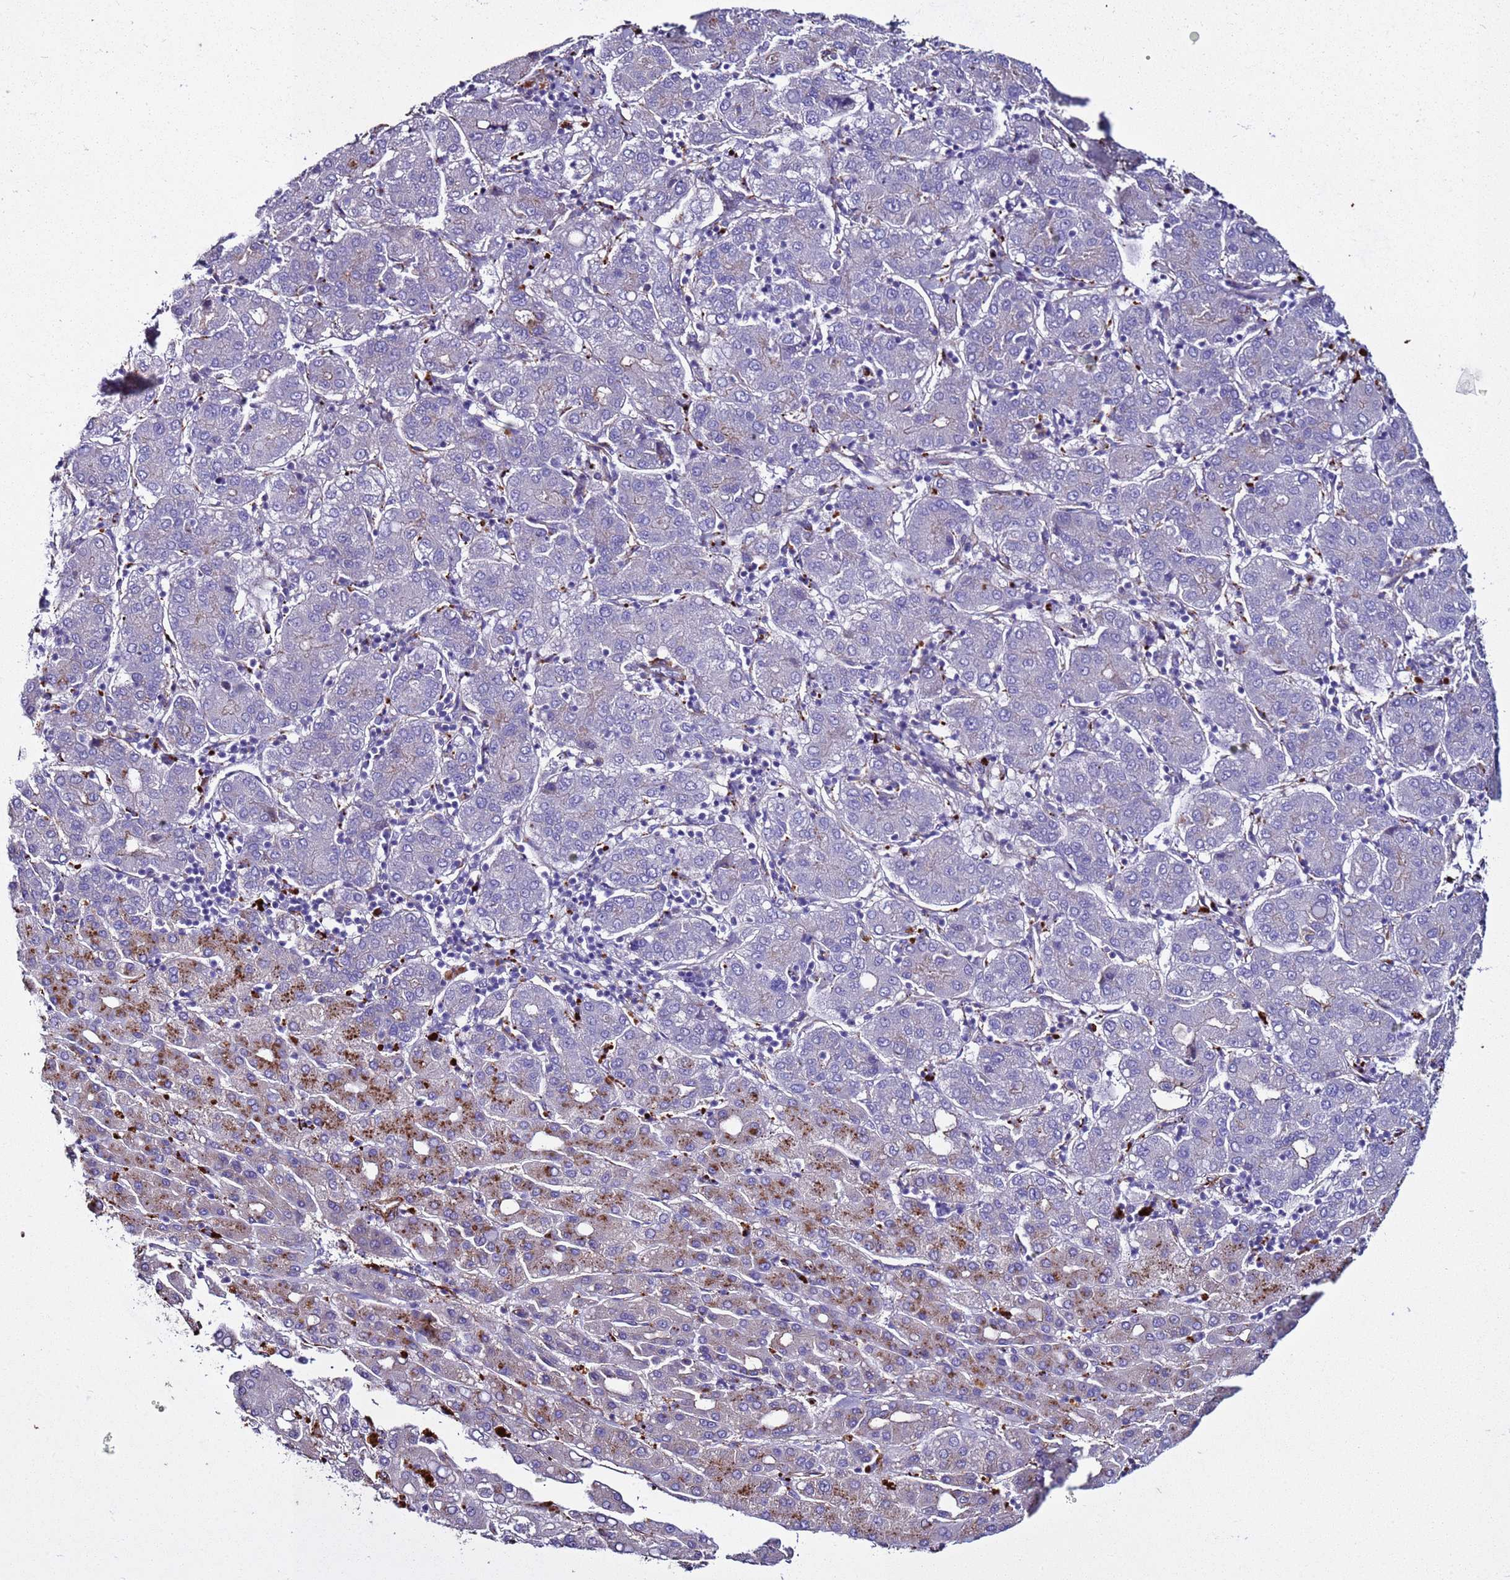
{"staining": {"intensity": "negative", "quantity": "none", "location": "none"}, "tissue": "liver cancer", "cell_type": "Tumor cells", "image_type": "cancer", "snomed": [{"axis": "morphology", "description": "Carcinoma, Hepatocellular, NOS"}, {"axis": "topography", "description": "Liver"}], "caption": "This is an IHC micrograph of liver hepatocellular carcinoma. There is no staining in tumor cells.", "gene": "RABL2B", "patient": {"sex": "male", "age": 65}}